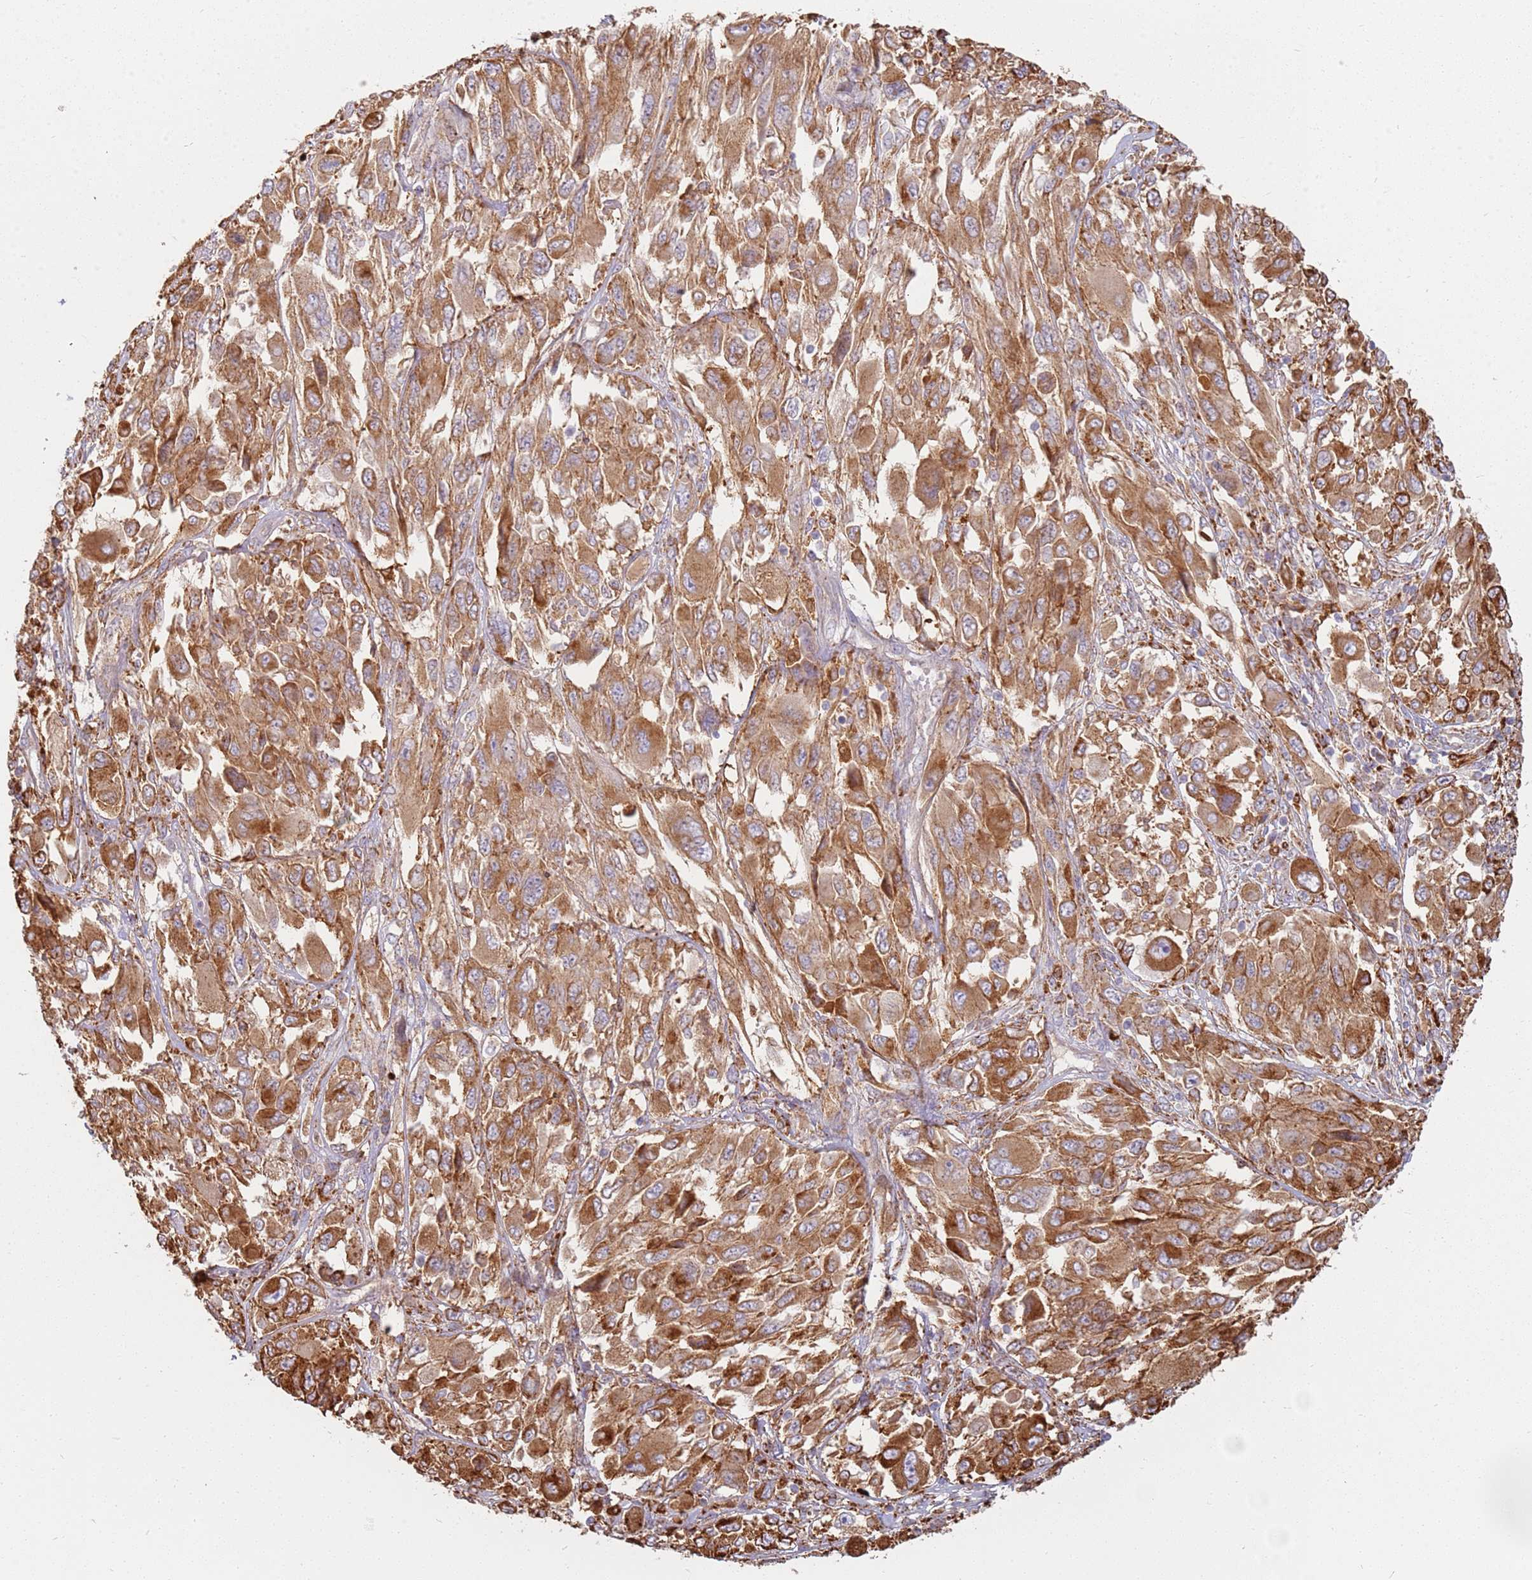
{"staining": {"intensity": "moderate", "quantity": ">75%", "location": "cytoplasmic/membranous"}, "tissue": "melanoma", "cell_type": "Tumor cells", "image_type": "cancer", "snomed": [{"axis": "morphology", "description": "Malignant melanoma, NOS"}, {"axis": "topography", "description": "Skin"}], "caption": "A histopathology image of melanoma stained for a protein demonstrates moderate cytoplasmic/membranous brown staining in tumor cells.", "gene": "TMEM229B", "patient": {"sex": "female", "age": 91}}